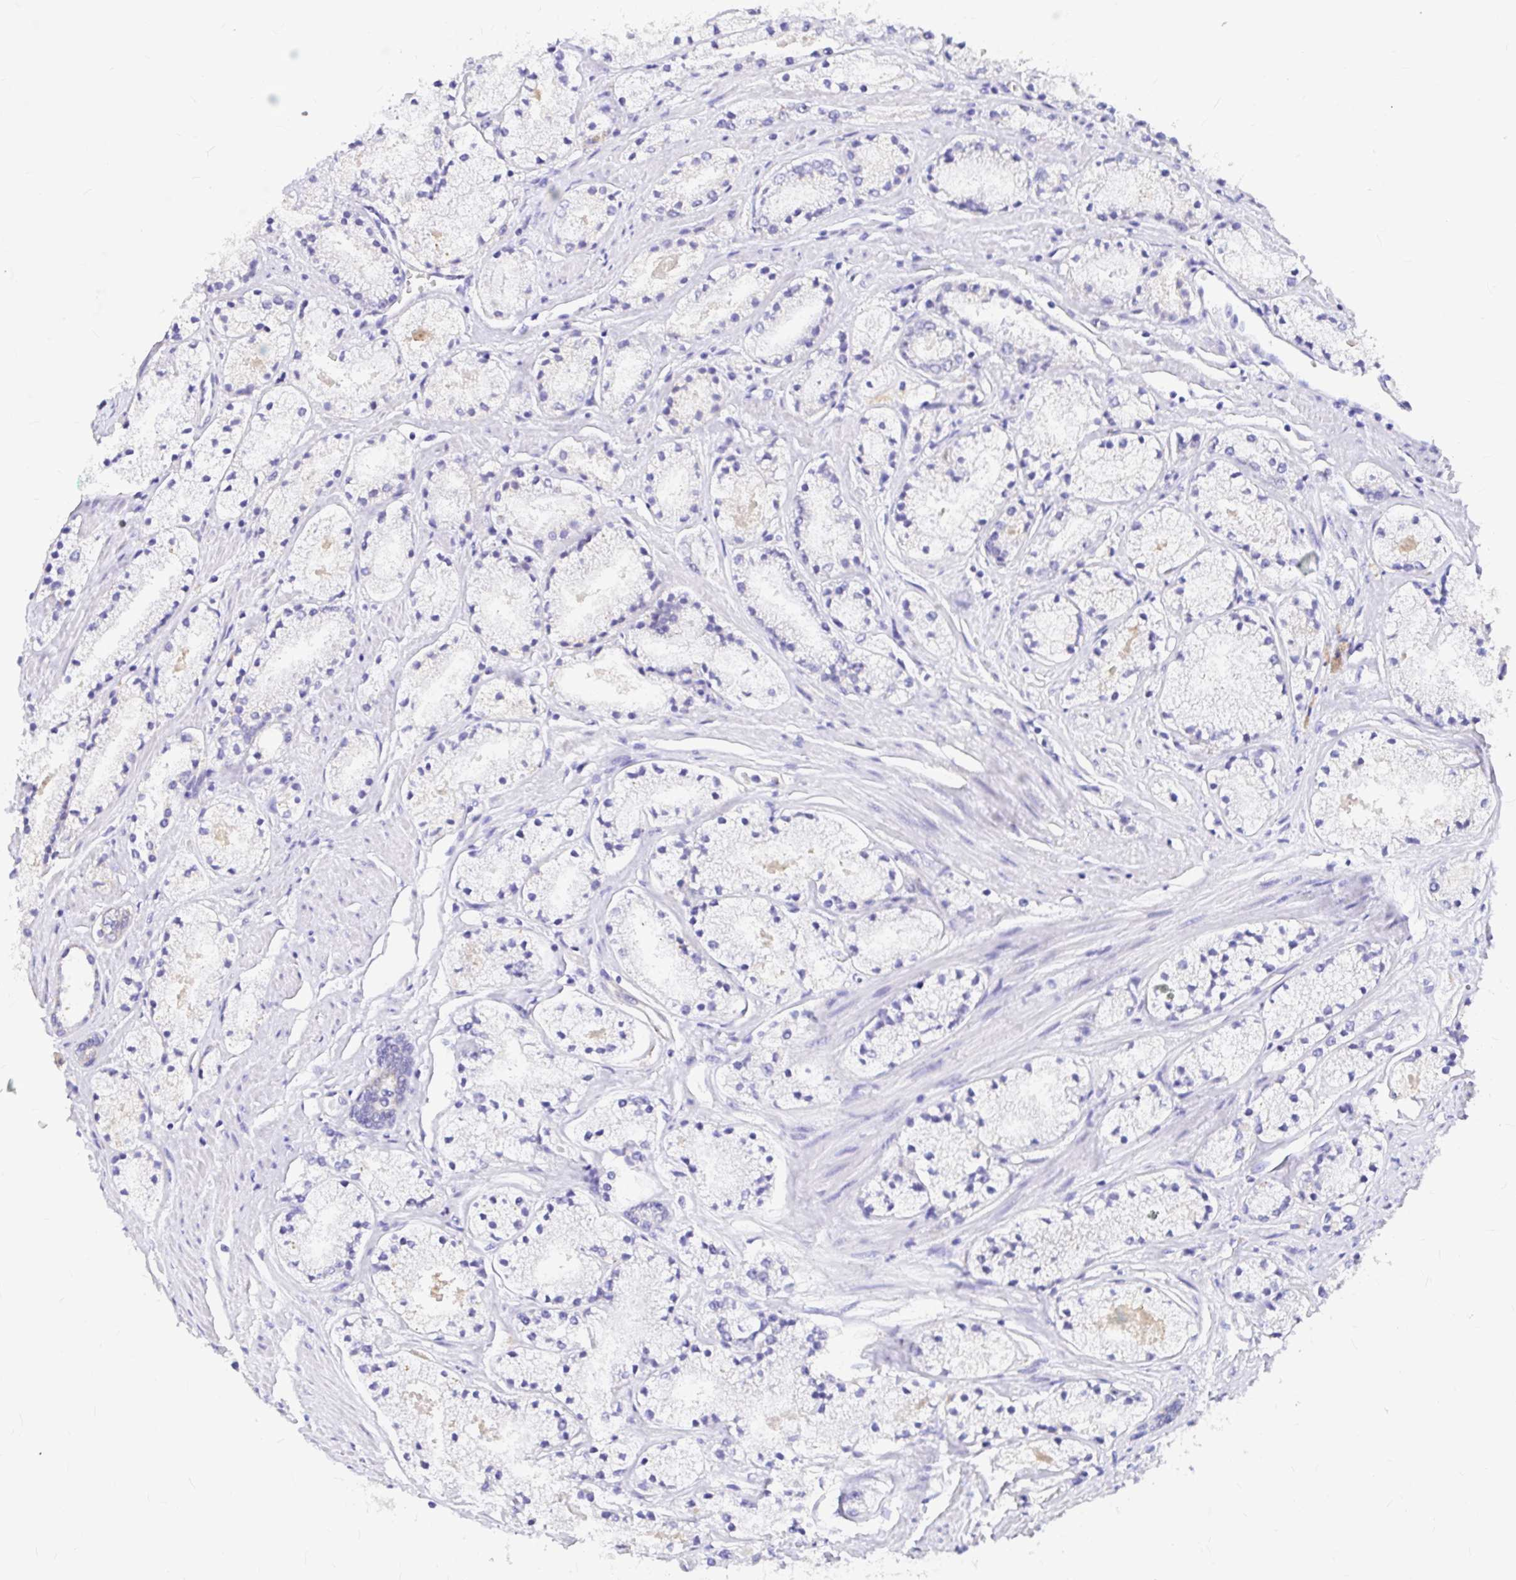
{"staining": {"intensity": "negative", "quantity": "none", "location": "none"}, "tissue": "prostate cancer", "cell_type": "Tumor cells", "image_type": "cancer", "snomed": [{"axis": "morphology", "description": "Adenocarcinoma, High grade"}, {"axis": "topography", "description": "Prostate"}], "caption": "Immunohistochemistry of prostate high-grade adenocarcinoma displays no staining in tumor cells. (Stains: DAB (3,3'-diaminobenzidine) immunohistochemistry (IHC) with hematoxylin counter stain, Microscopy: brightfield microscopy at high magnification).", "gene": "MYO1B", "patient": {"sex": "male", "age": 63}}